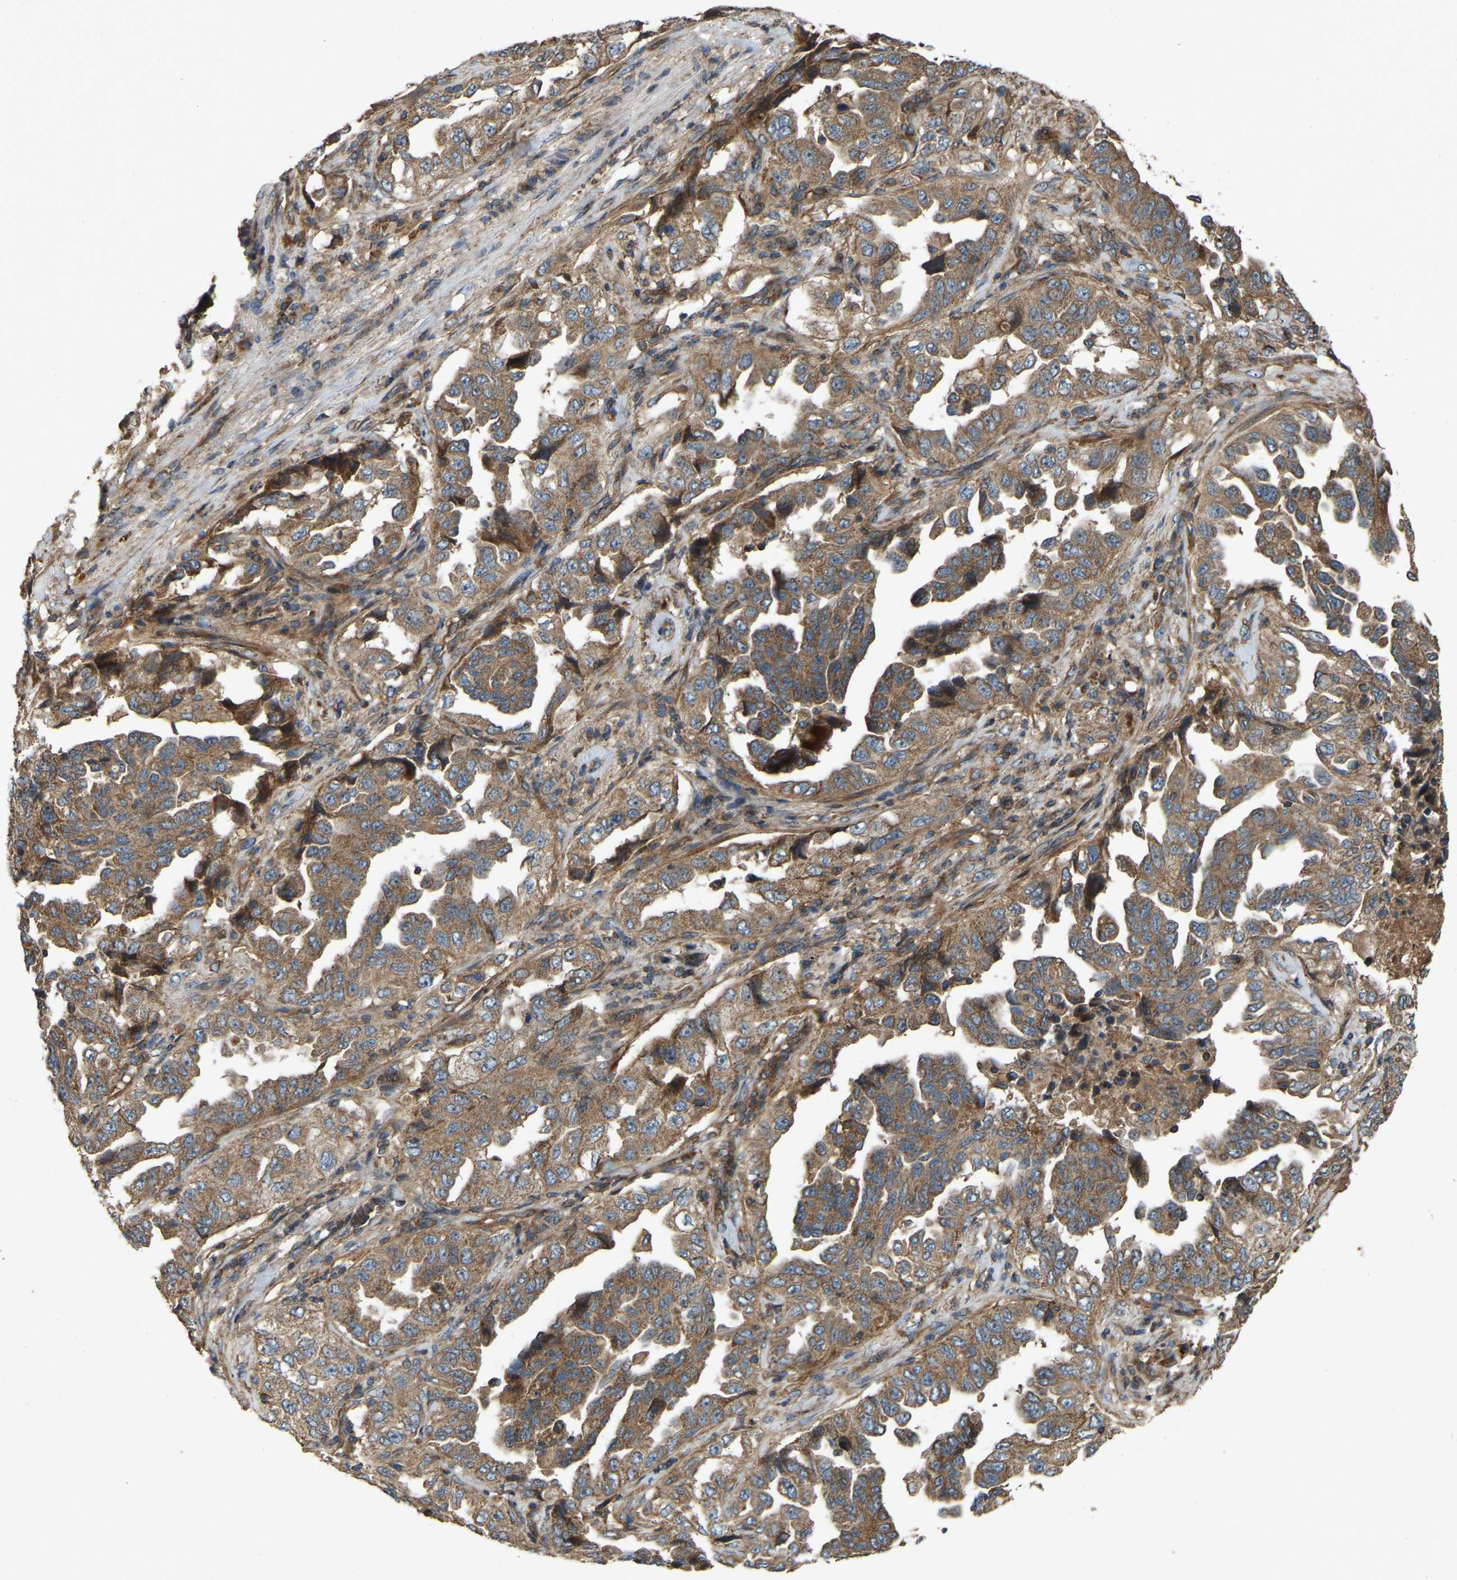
{"staining": {"intensity": "moderate", "quantity": ">75%", "location": "cytoplasmic/membranous"}, "tissue": "lung cancer", "cell_type": "Tumor cells", "image_type": "cancer", "snomed": [{"axis": "morphology", "description": "Adenocarcinoma, NOS"}, {"axis": "topography", "description": "Lung"}], "caption": "Immunohistochemistry (IHC) micrograph of neoplastic tissue: human adenocarcinoma (lung) stained using immunohistochemistry (IHC) demonstrates medium levels of moderate protein expression localized specifically in the cytoplasmic/membranous of tumor cells, appearing as a cytoplasmic/membranous brown color.", "gene": "SAMD9L", "patient": {"sex": "female", "age": 51}}